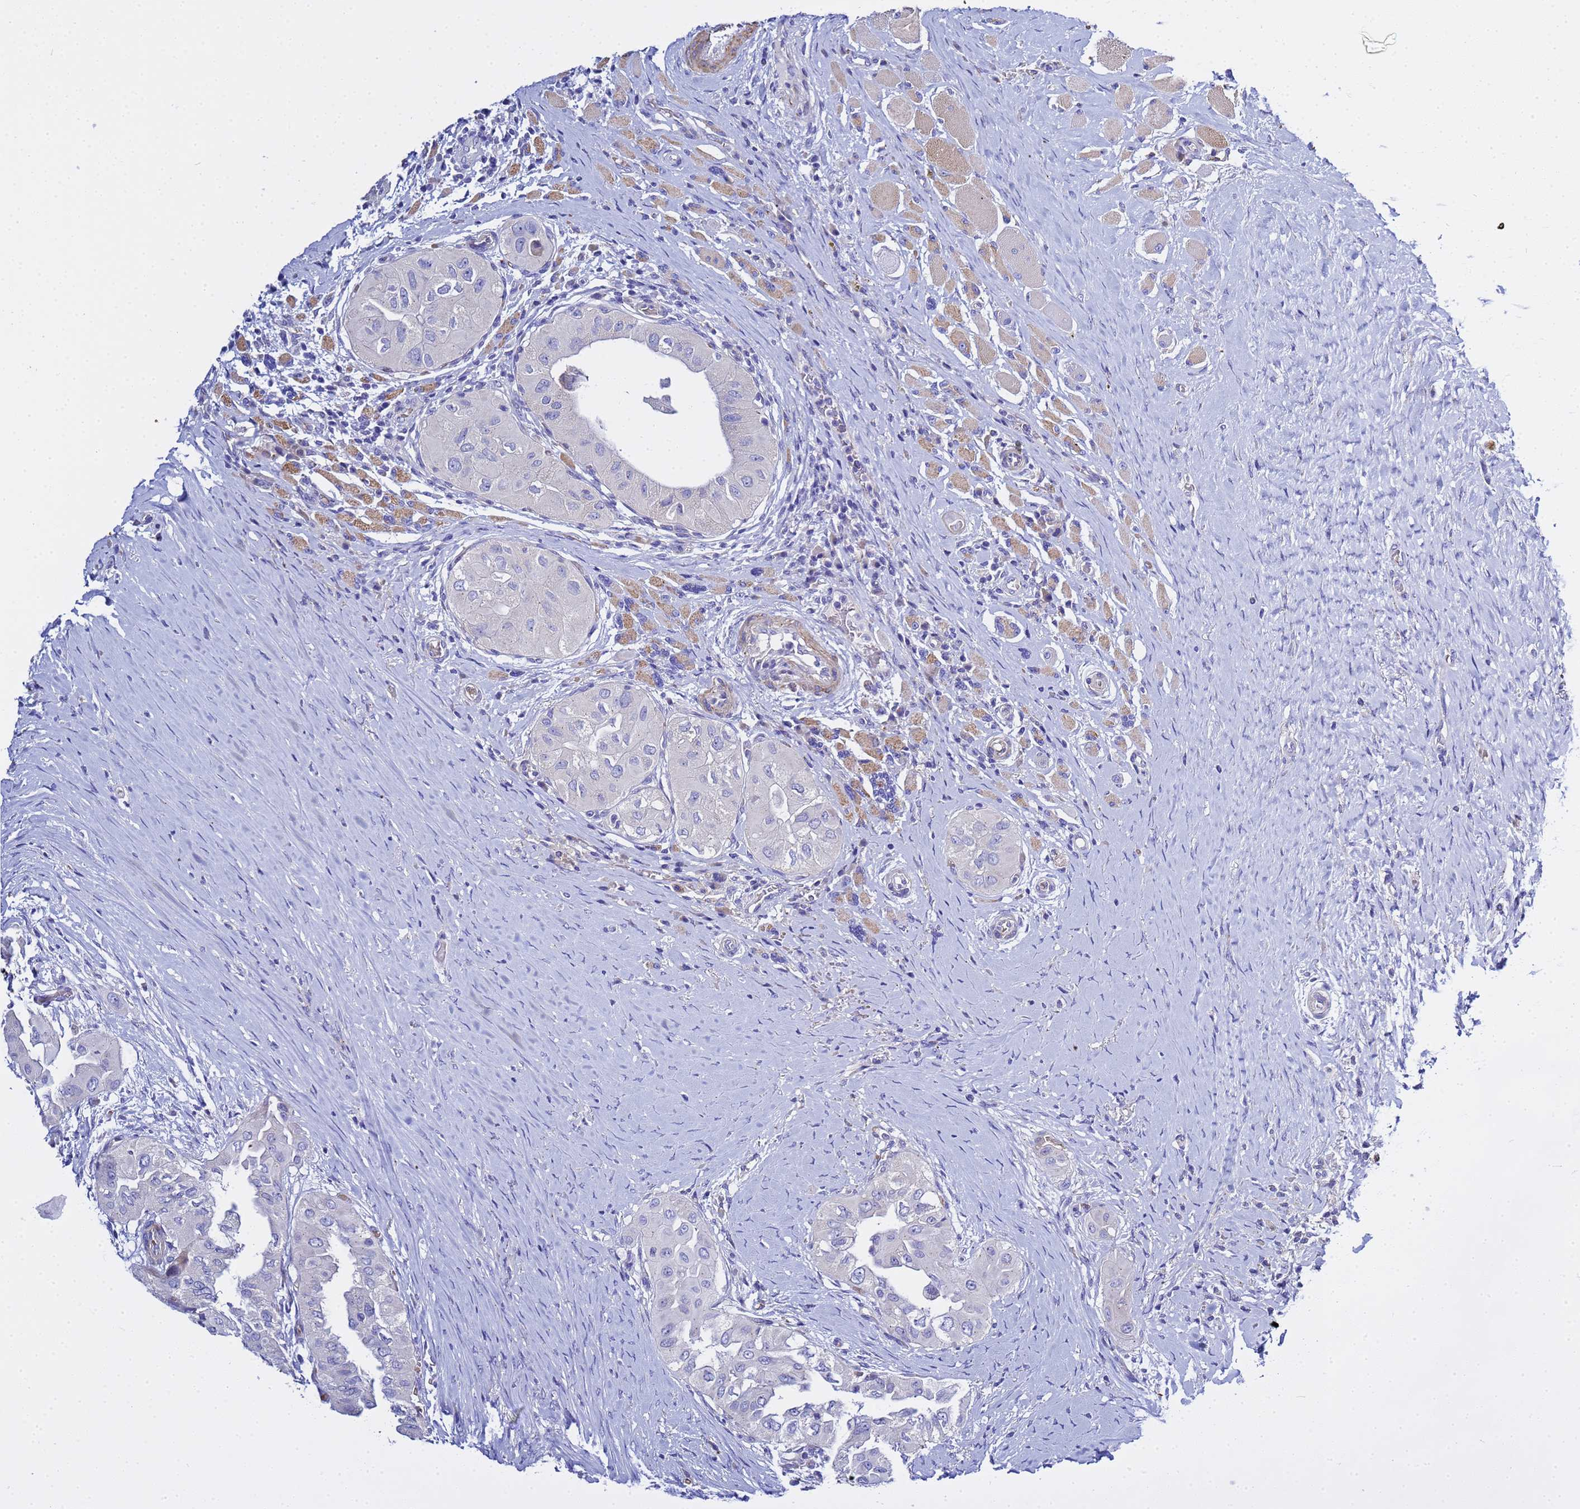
{"staining": {"intensity": "negative", "quantity": "none", "location": "none"}, "tissue": "thyroid cancer", "cell_type": "Tumor cells", "image_type": "cancer", "snomed": [{"axis": "morphology", "description": "Papillary adenocarcinoma, NOS"}, {"axis": "topography", "description": "Thyroid gland"}], "caption": "Thyroid cancer was stained to show a protein in brown. There is no significant positivity in tumor cells.", "gene": "USP18", "patient": {"sex": "female", "age": 59}}